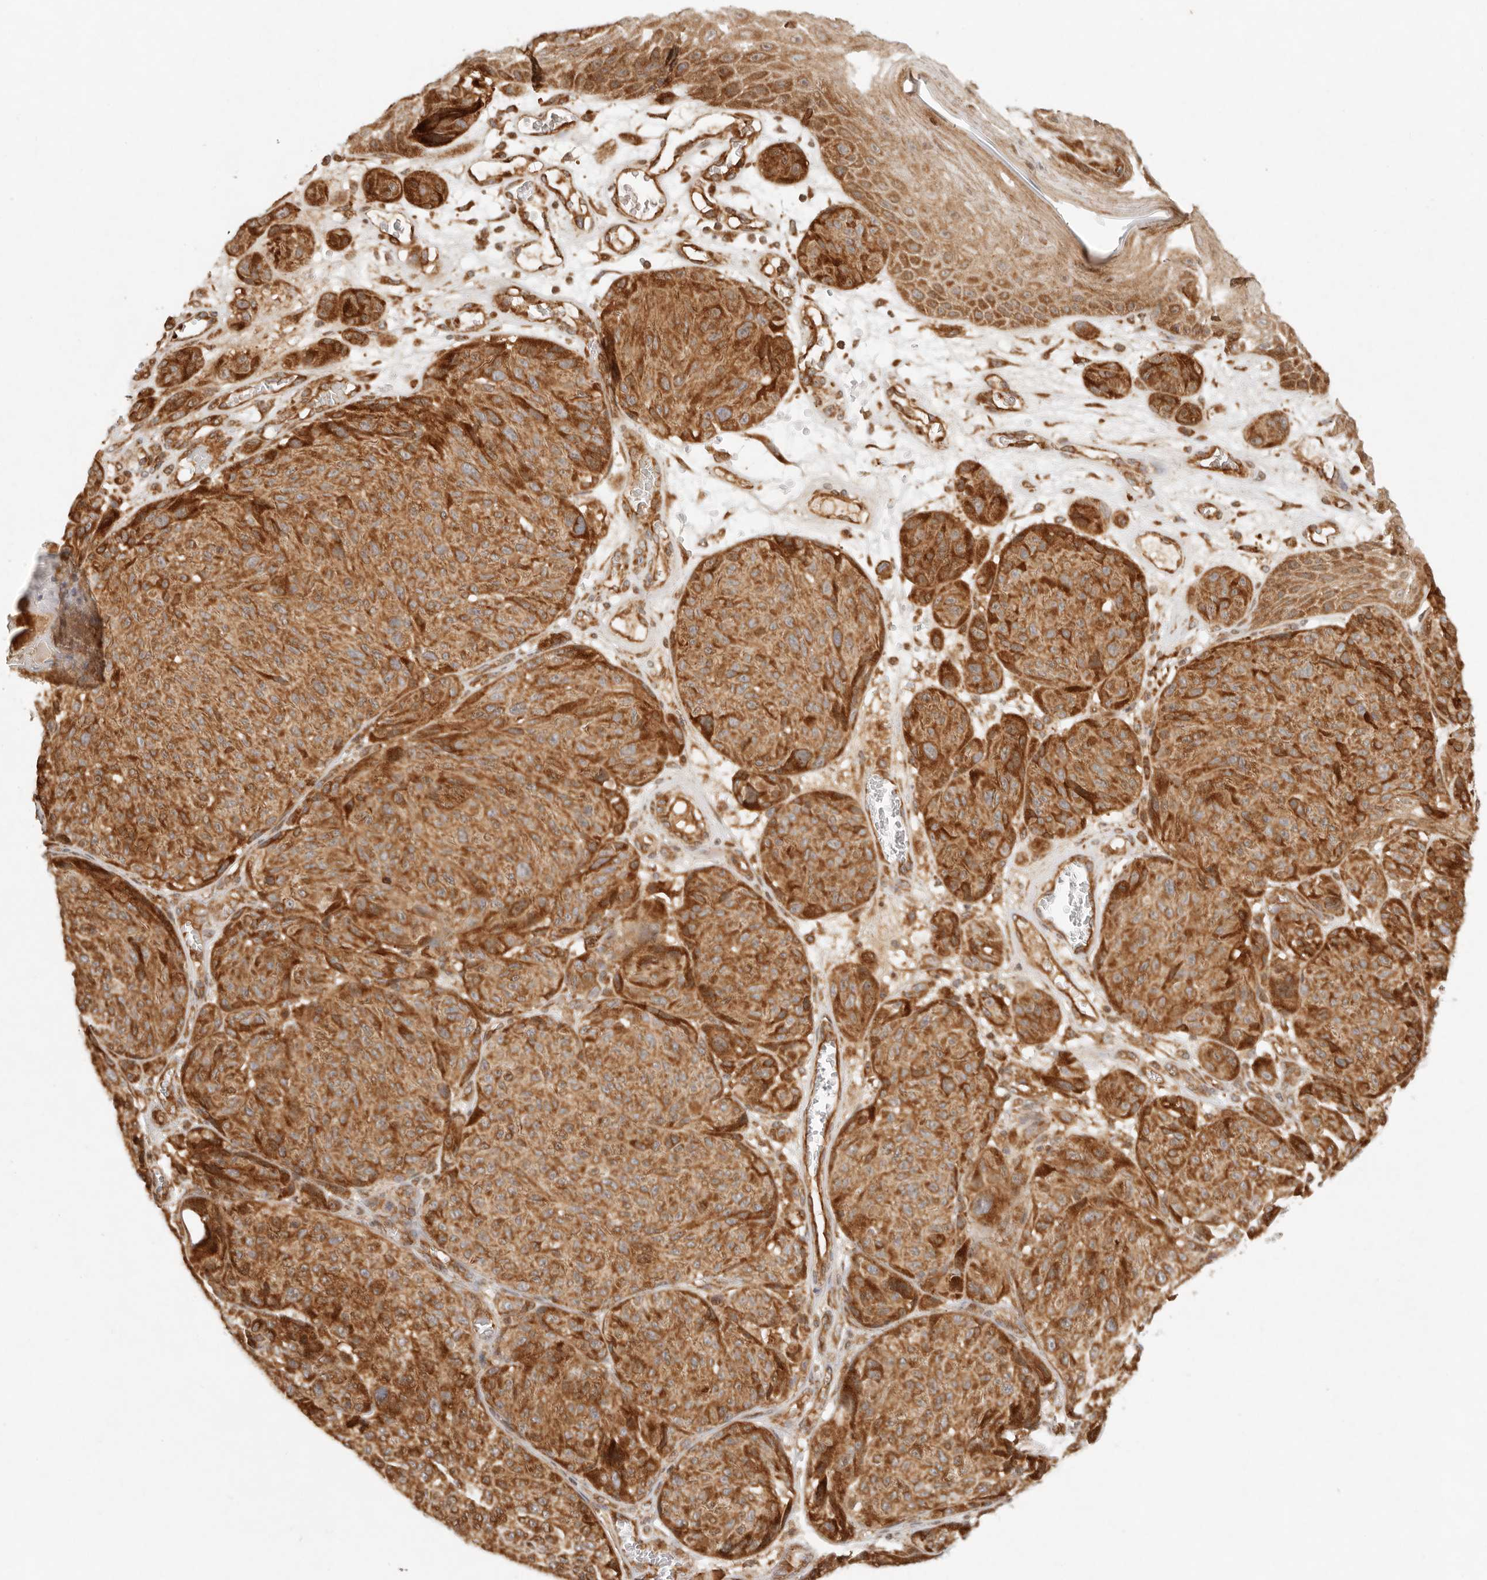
{"staining": {"intensity": "strong", "quantity": ">75%", "location": "cytoplasmic/membranous"}, "tissue": "melanoma", "cell_type": "Tumor cells", "image_type": "cancer", "snomed": [{"axis": "morphology", "description": "Malignant melanoma, NOS"}, {"axis": "topography", "description": "Skin"}], "caption": "A brown stain highlights strong cytoplasmic/membranous expression of a protein in melanoma tumor cells.", "gene": "KLHL38", "patient": {"sex": "male", "age": 83}}